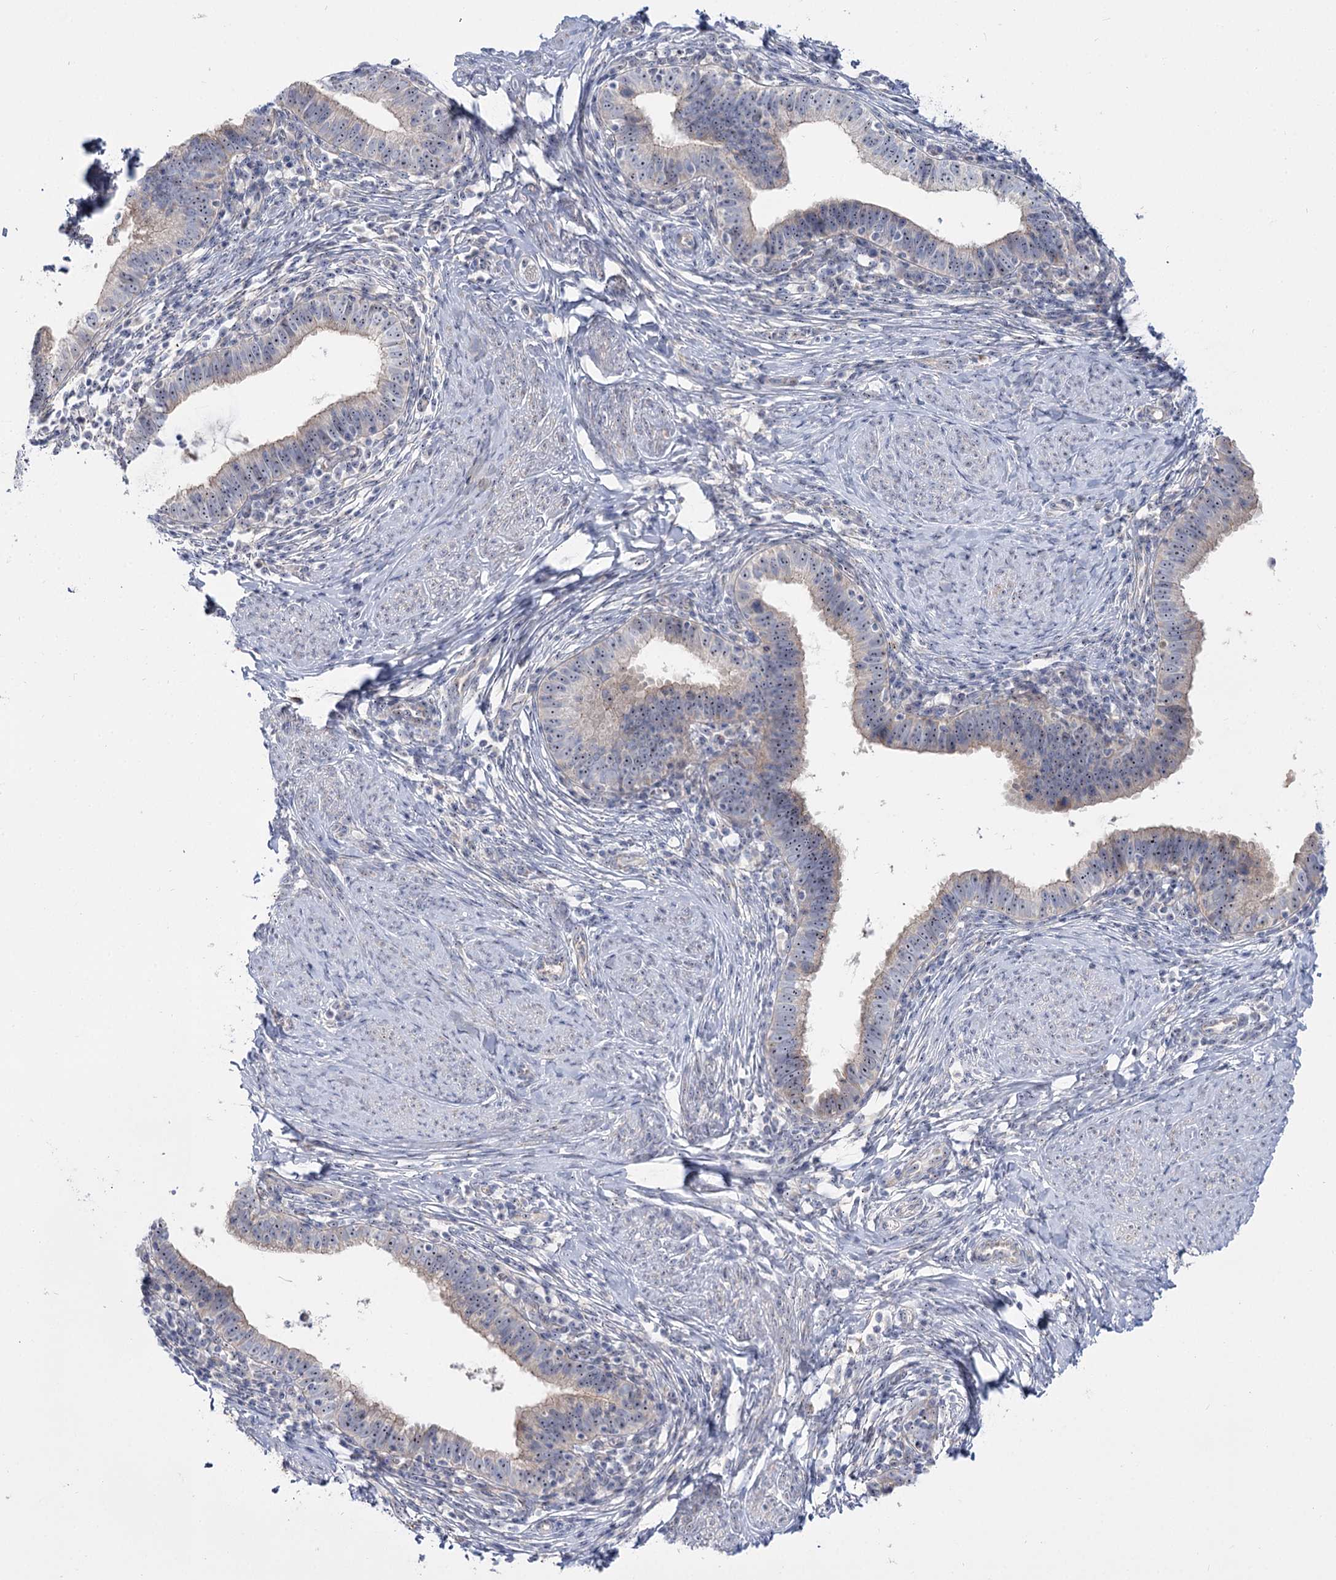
{"staining": {"intensity": "moderate", "quantity": "<25%", "location": "nuclear"}, "tissue": "cervical cancer", "cell_type": "Tumor cells", "image_type": "cancer", "snomed": [{"axis": "morphology", "description": "Adenocarcinoma, NOS"}, {"axis": "topography", "description": "Cervix"}], "caption": "About <25% of tumor cells in human cervical cancer (adenocarcinoma) reveal moderate nuclear protein positivity as visualized by brown immunohistochemical staining.", "gene": "SUOX", "patient": {"sex": "female", "age": 36}}